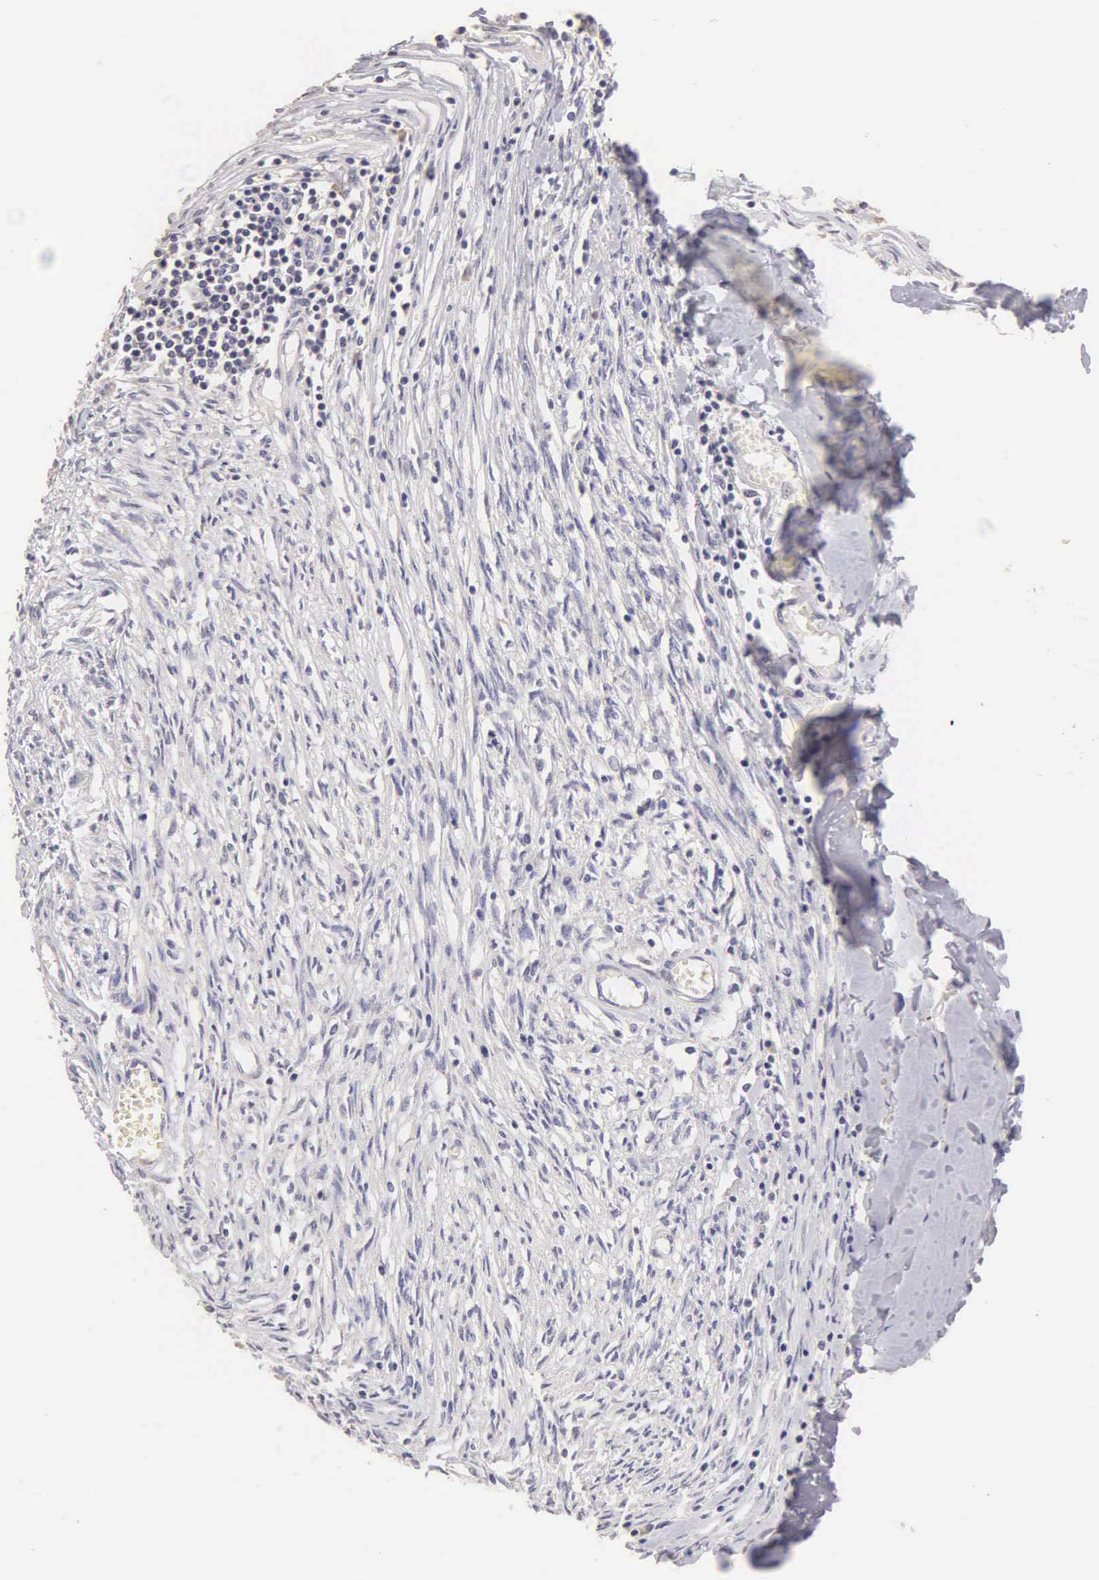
{"staining": {"intensity": "negative", "quantity": "none", "location": "none"}, "tissue": "adipose tissue", "cell_type": "Adipocytes", "image_type": "normal", "snomed": [{"axis": "morphology", "description": "Normal tissue, NOS"}, {"axis": "morphology", "description": "Sarcoma, NOS"}, {"axis": "topography", "description": "Skin"}, {"axis": "topography", "description": "Soft tissue"}], "caption": "The immunohistochemistry (IHC) micrograph has no significant staining in adipocytes of adipose tissue.", "gene": "ESR1", "patient": {"sex": "female", "age": 51}}